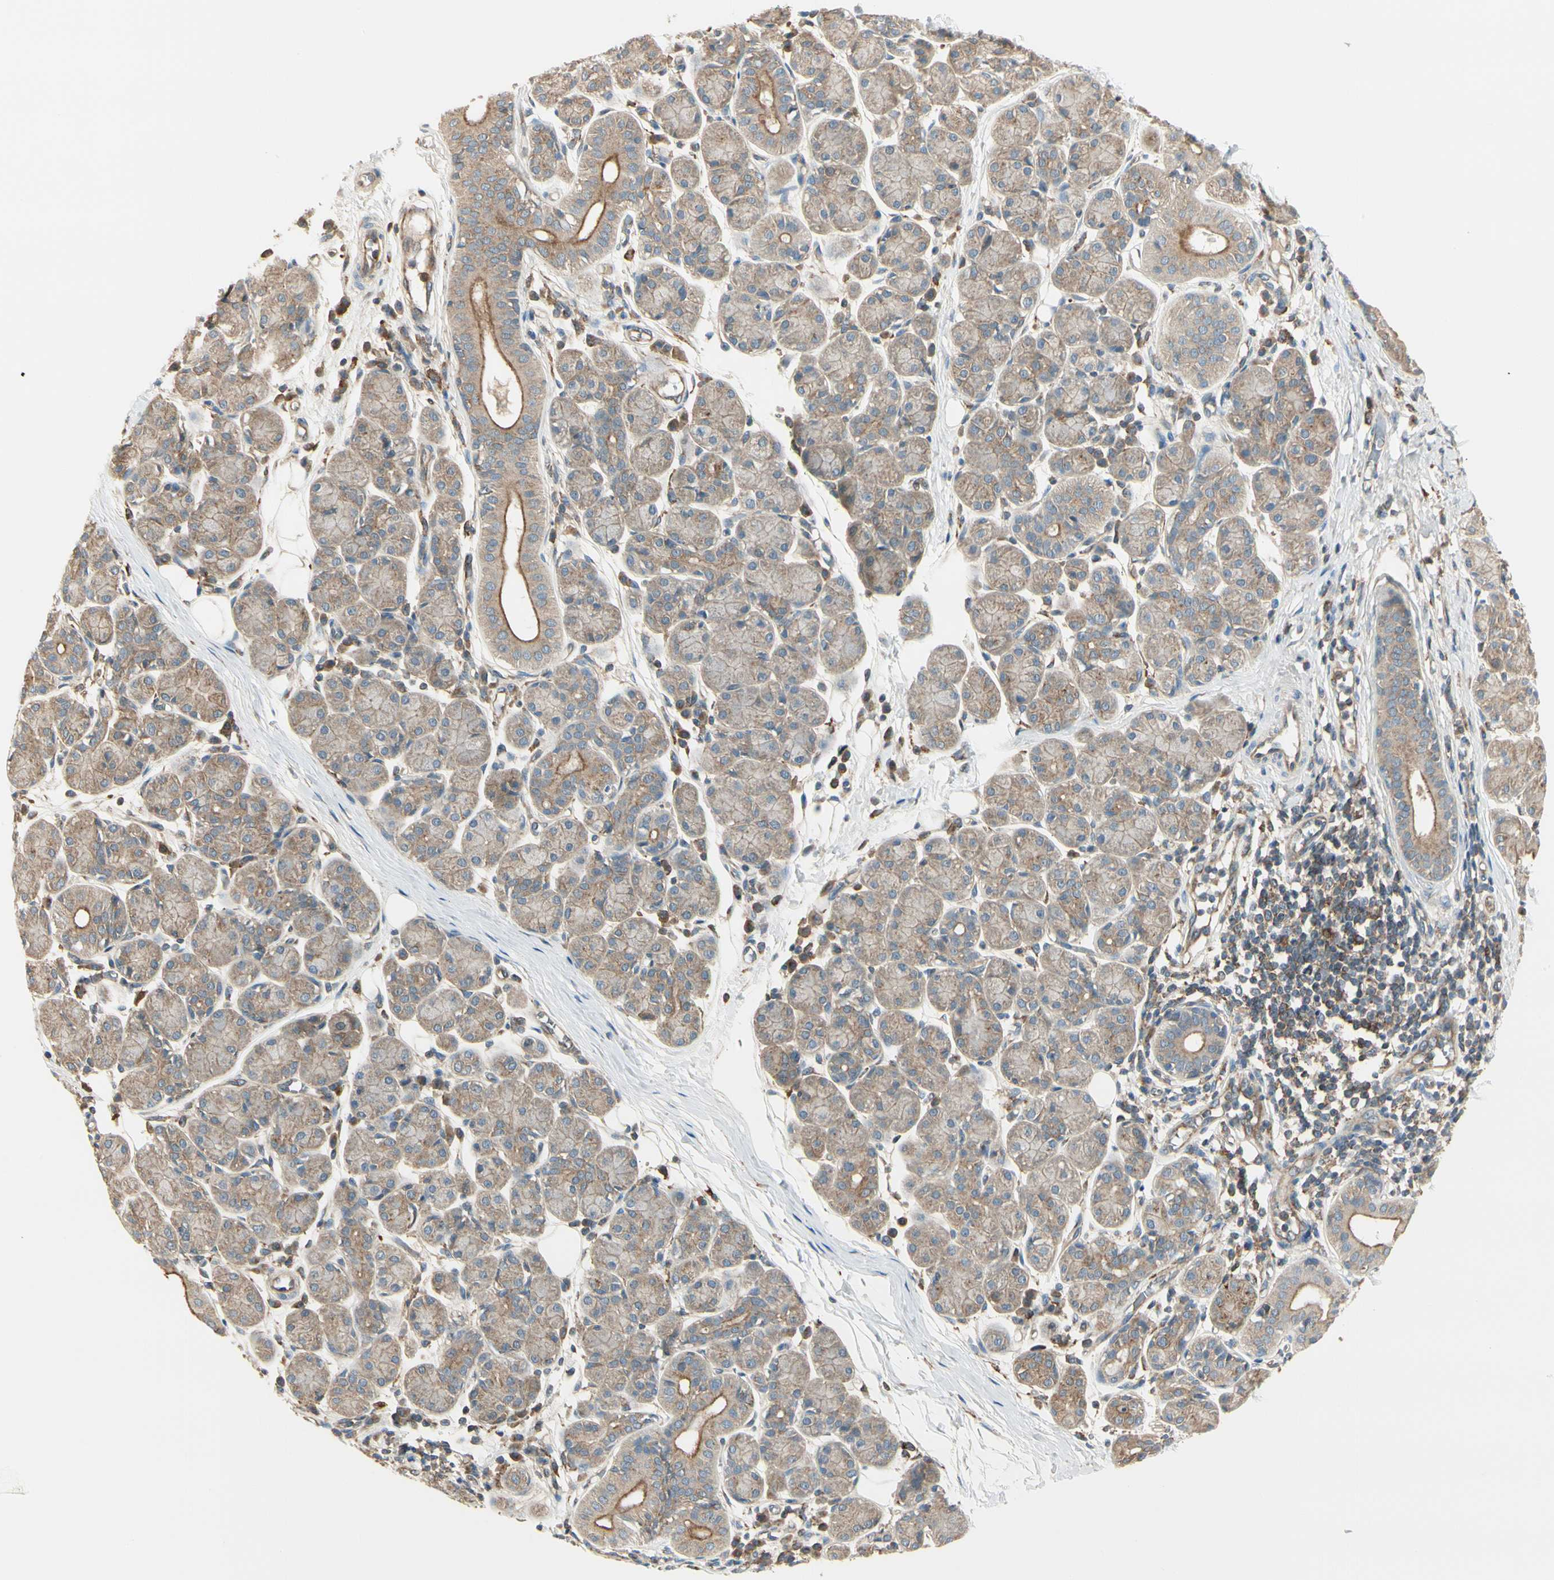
{"staining": {"intensity": "weak", "quantity": "<25%", "location": "cytoplasmic/membranous"}, "tissue": "salivary gland", "cell_type": "Glandular cells", "image_type": "normal", "snomed": [{"axis": "morphology", "description": "Normal tissue, NOS"}, {"axis": "morphology", "description": "Inflammation, NOS"}, {"axis": "topography", "description": "Lymph node"}, {"axis": "topography", "description": "Salivary gland"}], "caption": "A micrograph of human salivary gland is negative for staining in glandular cells.", "gene": "AGFG1", "patient": {"sex": "male", "age": 3}}